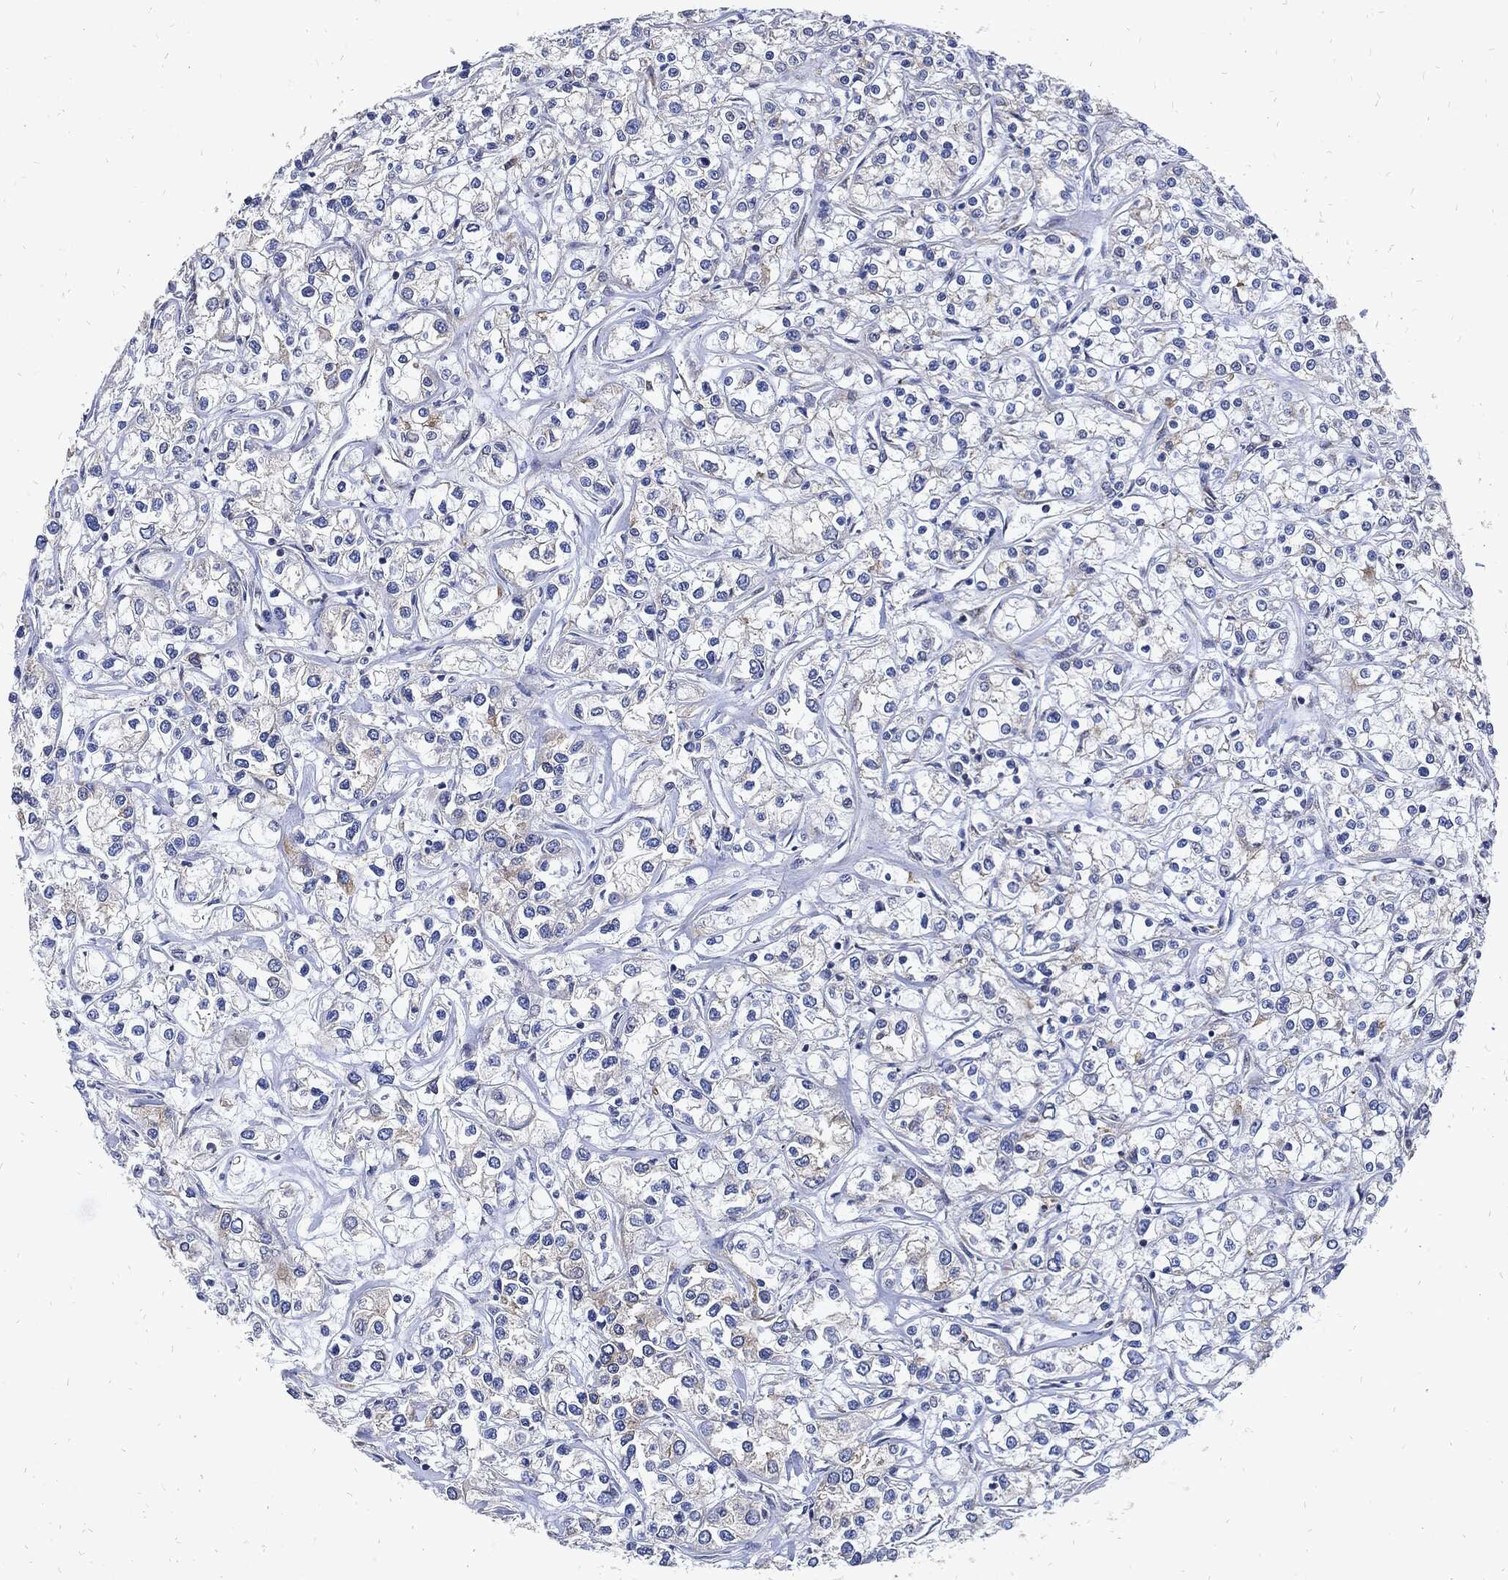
{"staining": {"intensity": "negative", "quantity": "none", "location": "none"}, "tissue": "renal cancer", "cell_type": "Tumor cells", "image_type": "cancer", "snomed": [{"axis": "morphology", "description": "Adenocarcinoma, NOS"}, {"axis": "topography", "description": "Kidney"}], "caption": "This is a micrograph of immunohistochemistry (IHC) staining of renal cancer, which shows no expression in tumor cells. The staining was performed using DAB to visualize the protein expression in brown, while the nuclei were stained in blue with hematoxylin (Magnification: 20x).", "gene": "DCTN1", "patient": {"sex": "female", "age": 59}}